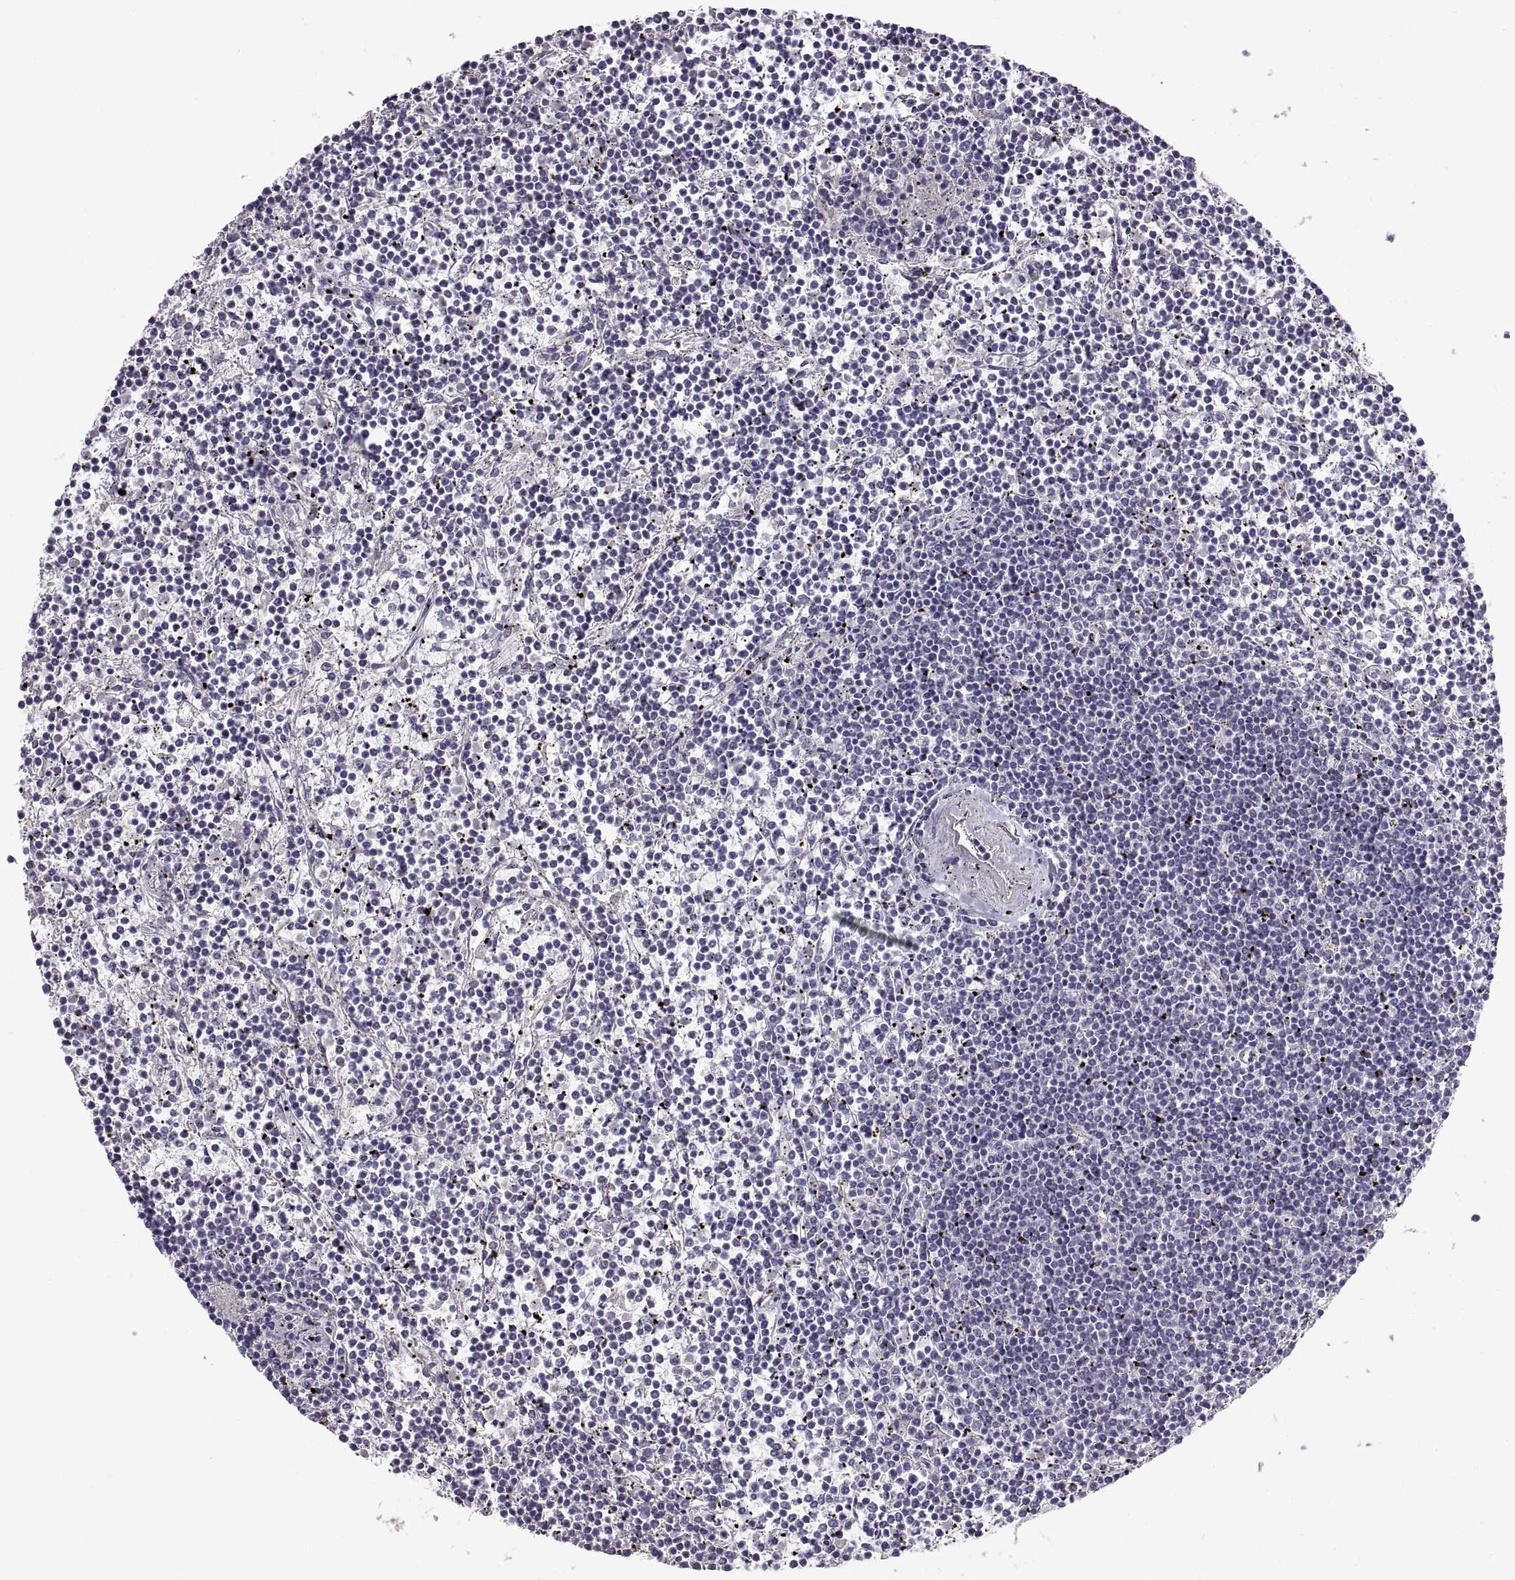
{"staining": {"intensity": "negative", "quantity": "none", "location": "none"}, "tissue": "lymphoma", "cell_type": "Tumor cells", "image_type": "cancer", "snomed": [{"axis": "morphology", "description": "Malignant lymphoma, non-Hodgkin's type, Low grade"}, {"axis": "topography", "description": "Spleen"}], "caption": "Immunohistochemistry of lymphoma demonstrates no expression in tumor cells. (Stains: DAB IHC with hematoxylin counter stain, Microscopy: brightfield microscopy at high magnification).", "gene": "CRYBB3", "patient": {"sex": "female", "age": 19}}